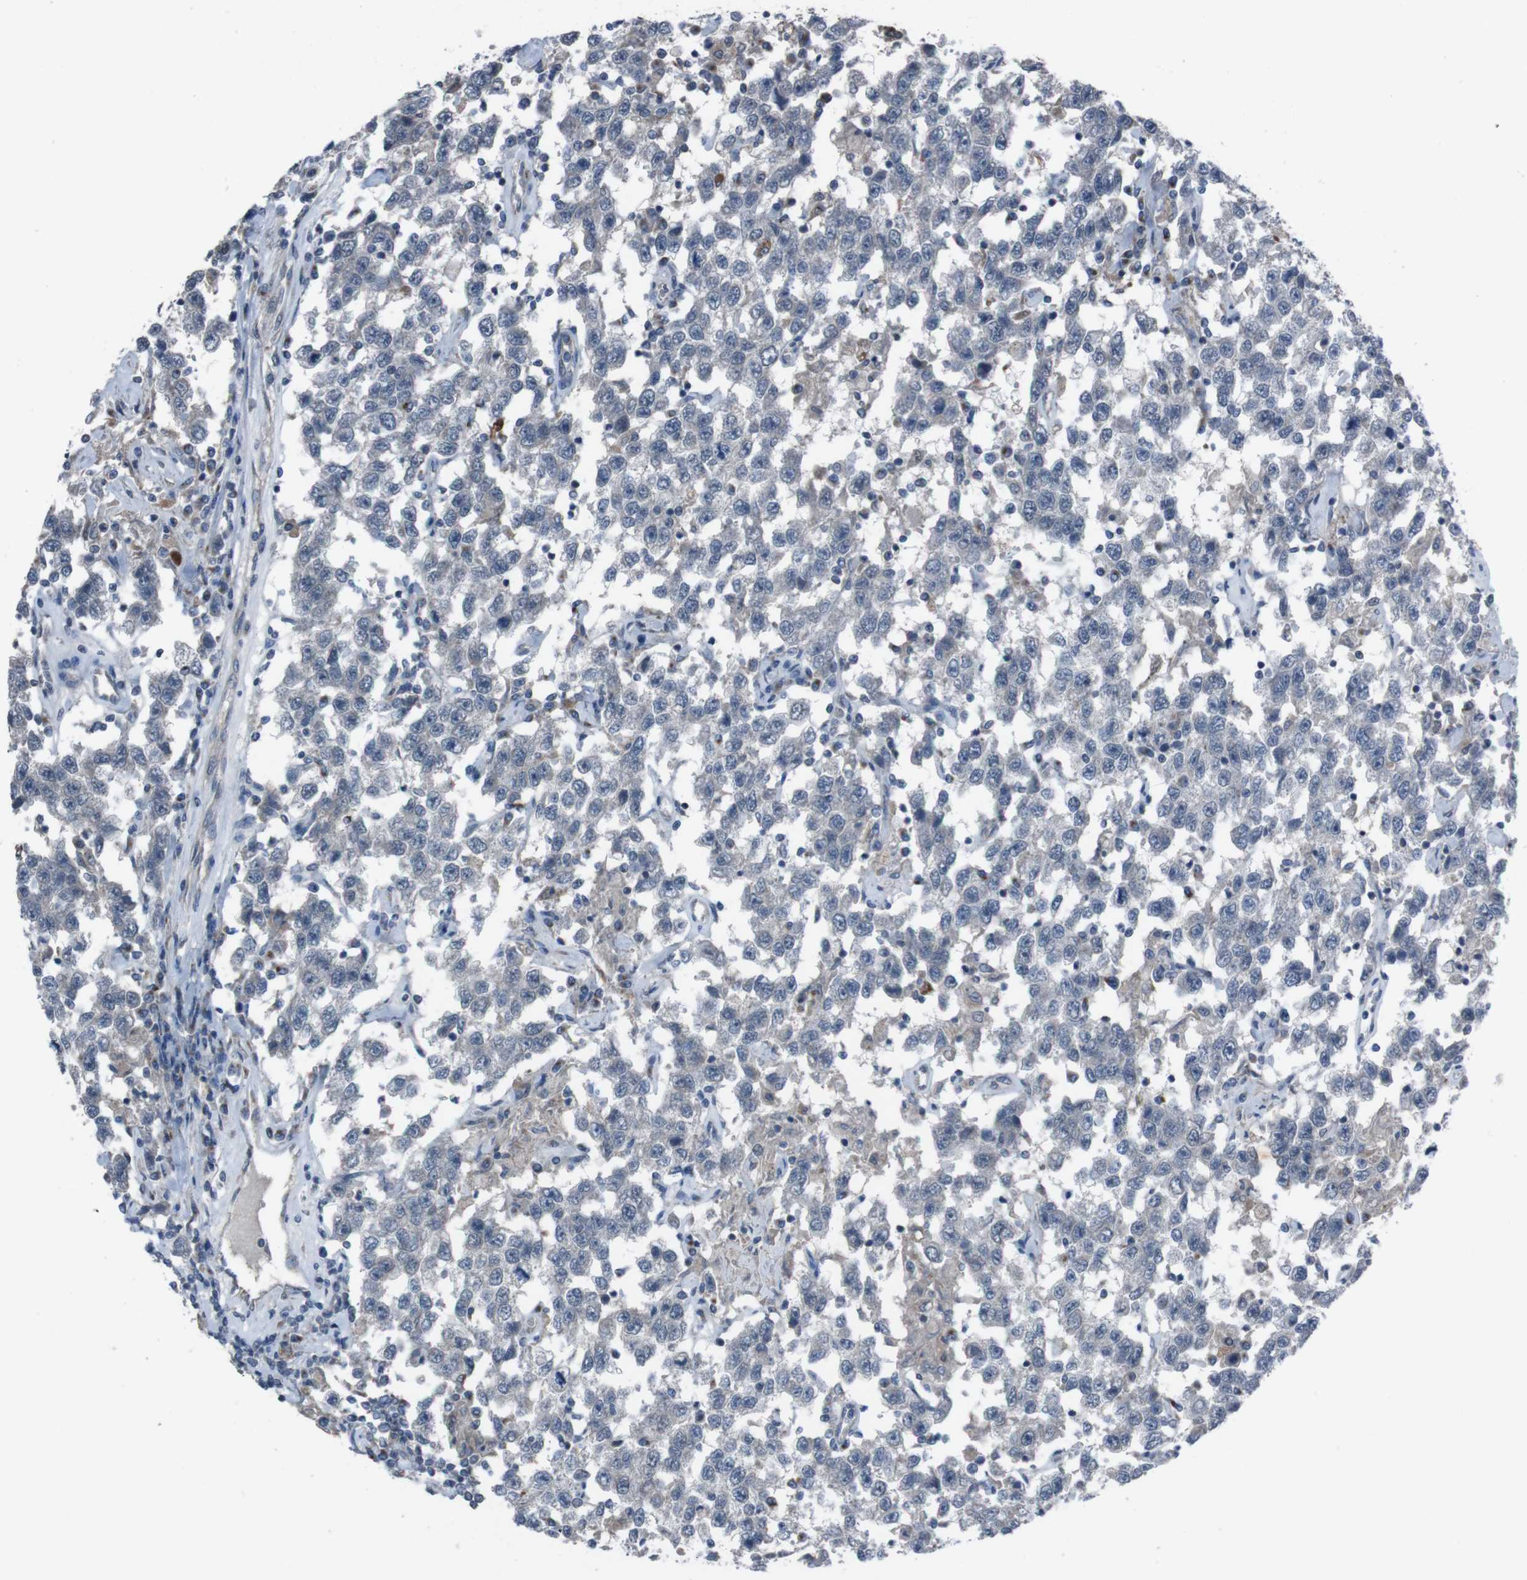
{"staining": {"intensity": "negative", "quantity": "none", "location": "none"}, "tissue": "testis cancer", "cell_type": "Tumor cells", "image_type": "cancer", "snomed": [{"axis": "morphology", "description": "Seminoma, NOS"}, {"axis": "topography", "description": "Testis"}], "caption": "An image of seminoma (testis) stained for a protein shows no brown staining in tumor cells.", "gene": "EFNA5", "patient": {"sex": "male", "age": 41}}